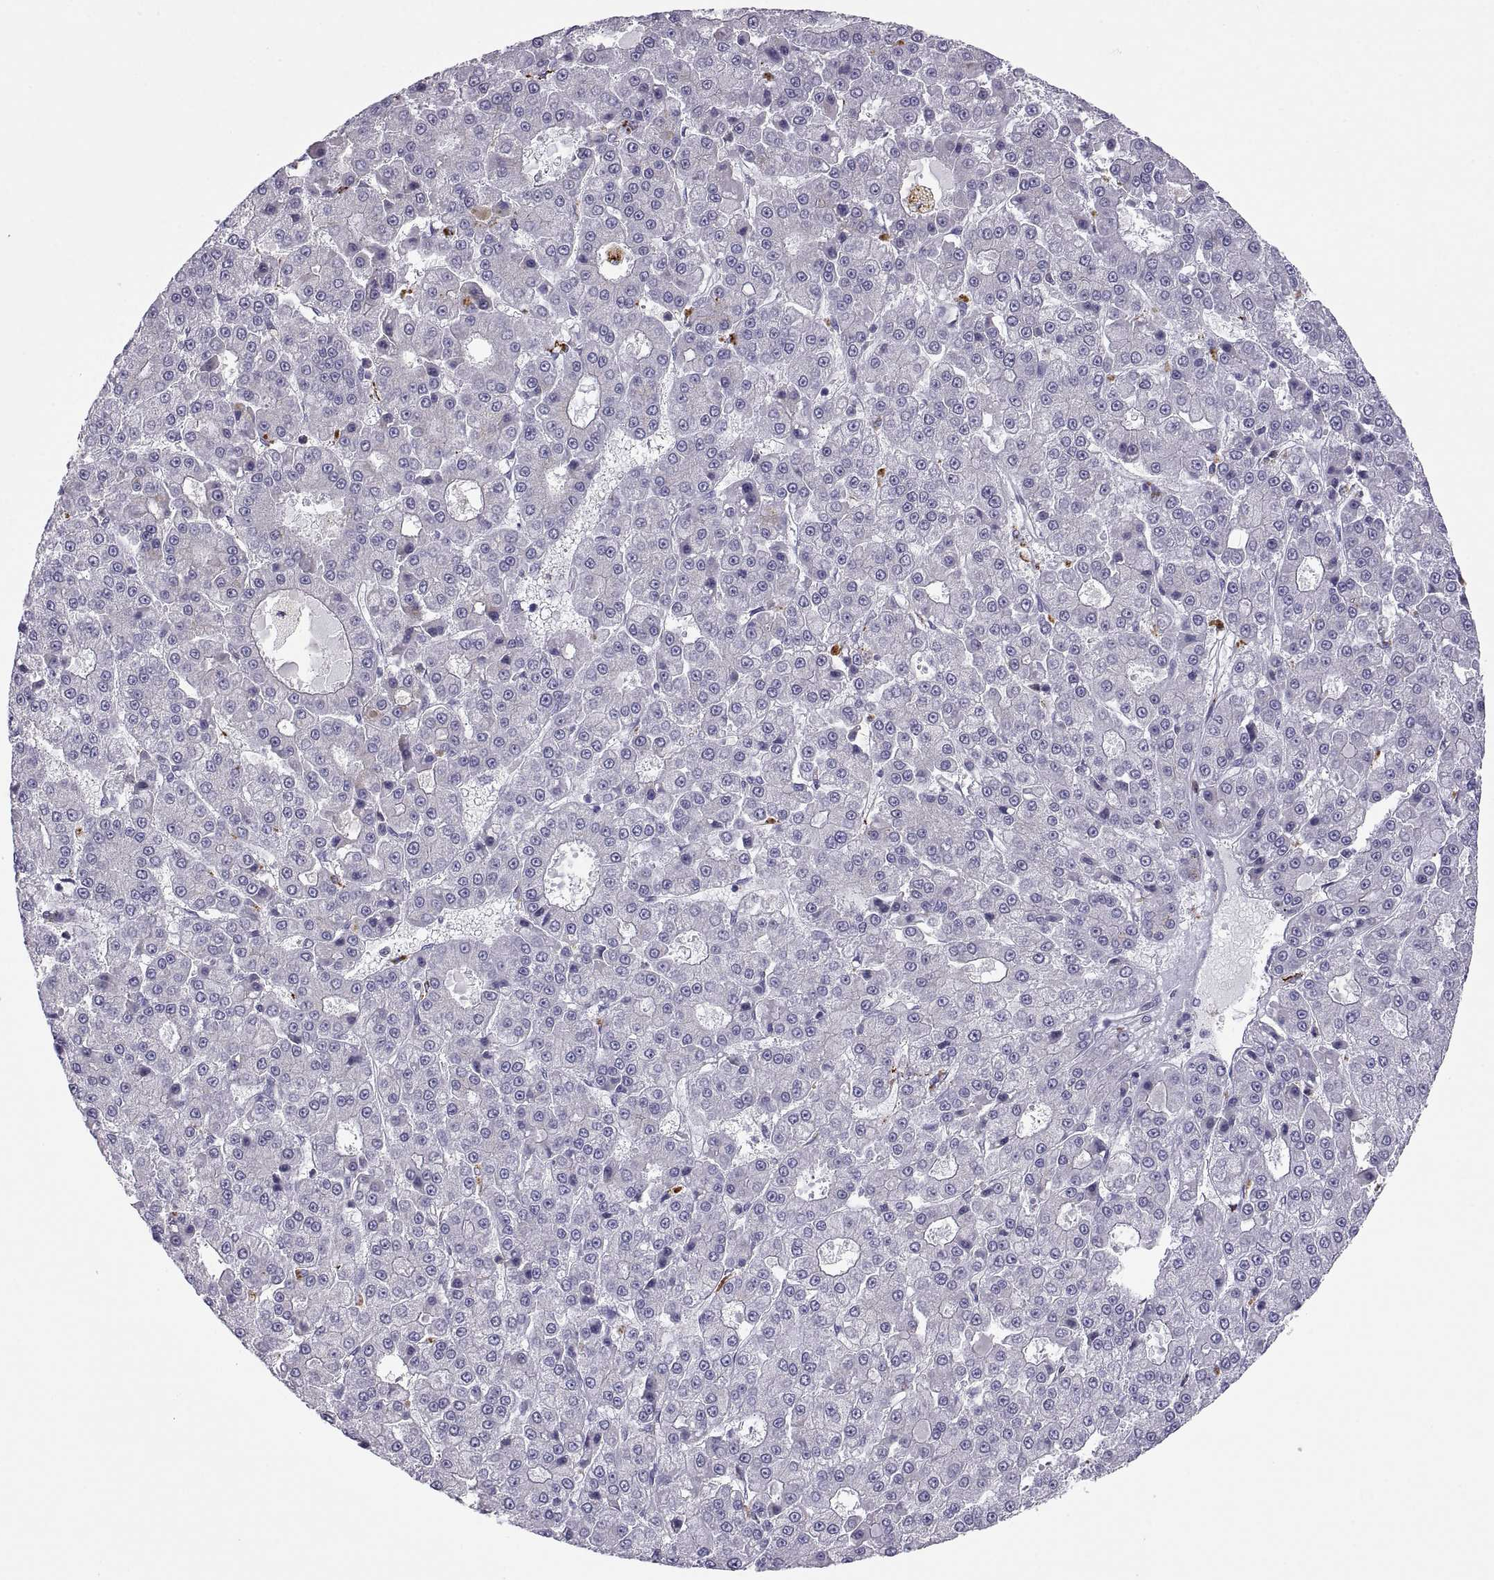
{"staining": {"intensity": "negative", "quantity": "none", "location": "none"}, "tissue": "liver cancer", "cell_type": "Tumor cells", "image_type": "cancer", "snomed": [{"axis": "morphology", "description": "Carcinoma, Hepatocellular, NOS"}, {"axis": "topography", "description": "Liver"}], "caption": "Liver cancer (hepatocellular carcinoma) was stained to show a protein in brown. There is no significant expression in tumor cells.", "gene": "RGS19", "patient": {"sex": "male", "age": 70}}